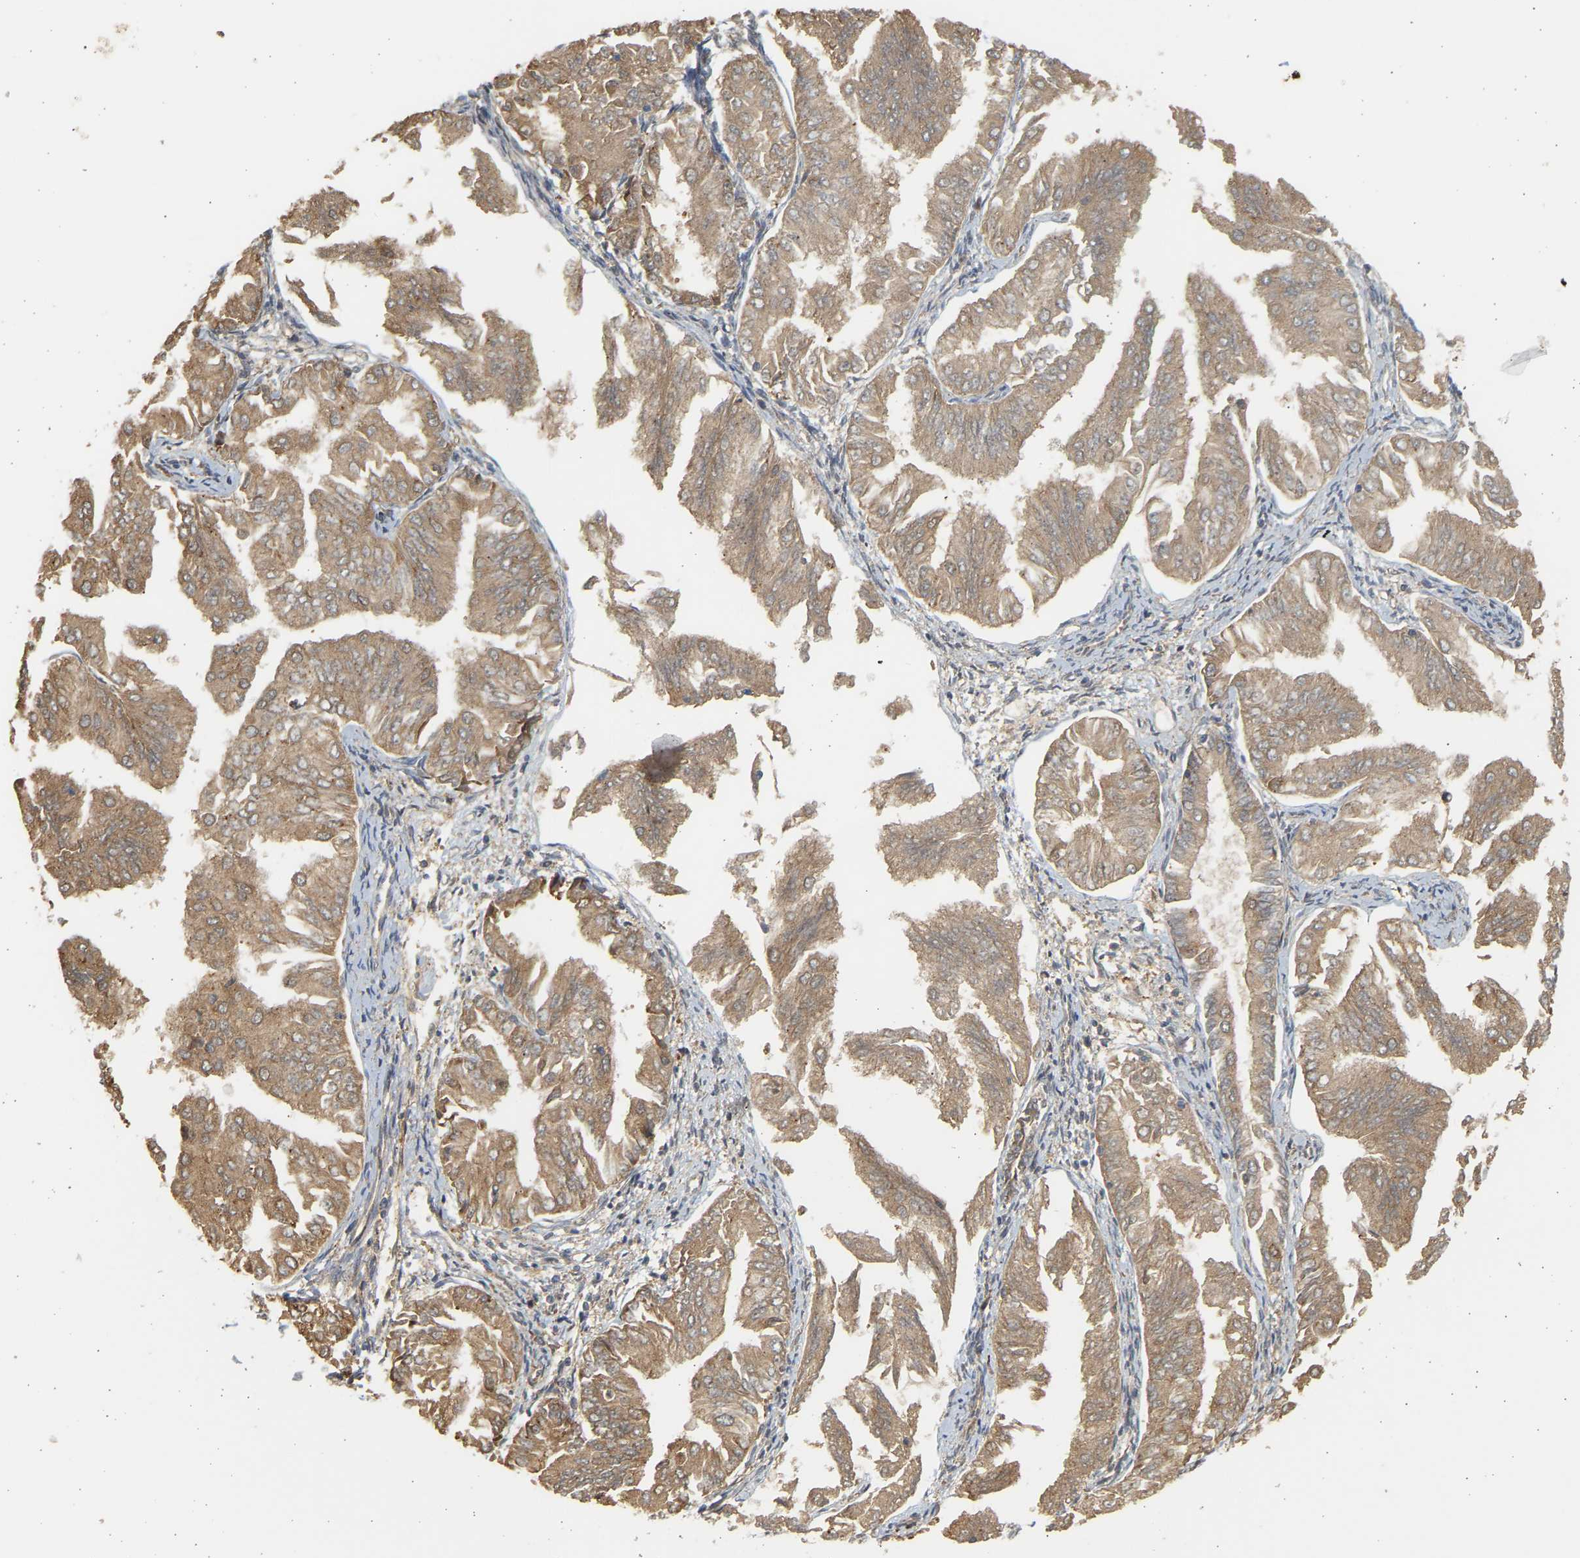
{"staining": {"intensity": "moderate", "quantity": ">75%", "location": "cytoplasmic/membranous,nuclear"}, "tissue": "endometrial cancer", "cell_type": "Tumor cells", "image_type": "cancer", "snomed": [{"axis": "morphology", "description": "Adenocarcinoma, NOS"}, {"axis": "topography", "description": "Endometrium"}], "caption": "Endometrial cancer (adenocarcinoma) stained with IHC shows moderate cytoplasmic/membranous and nuclear positivity in approximately >75% of tumor cells.", "gene": "B4GALT6", "patient": {"sex": "female", "age": 53}}